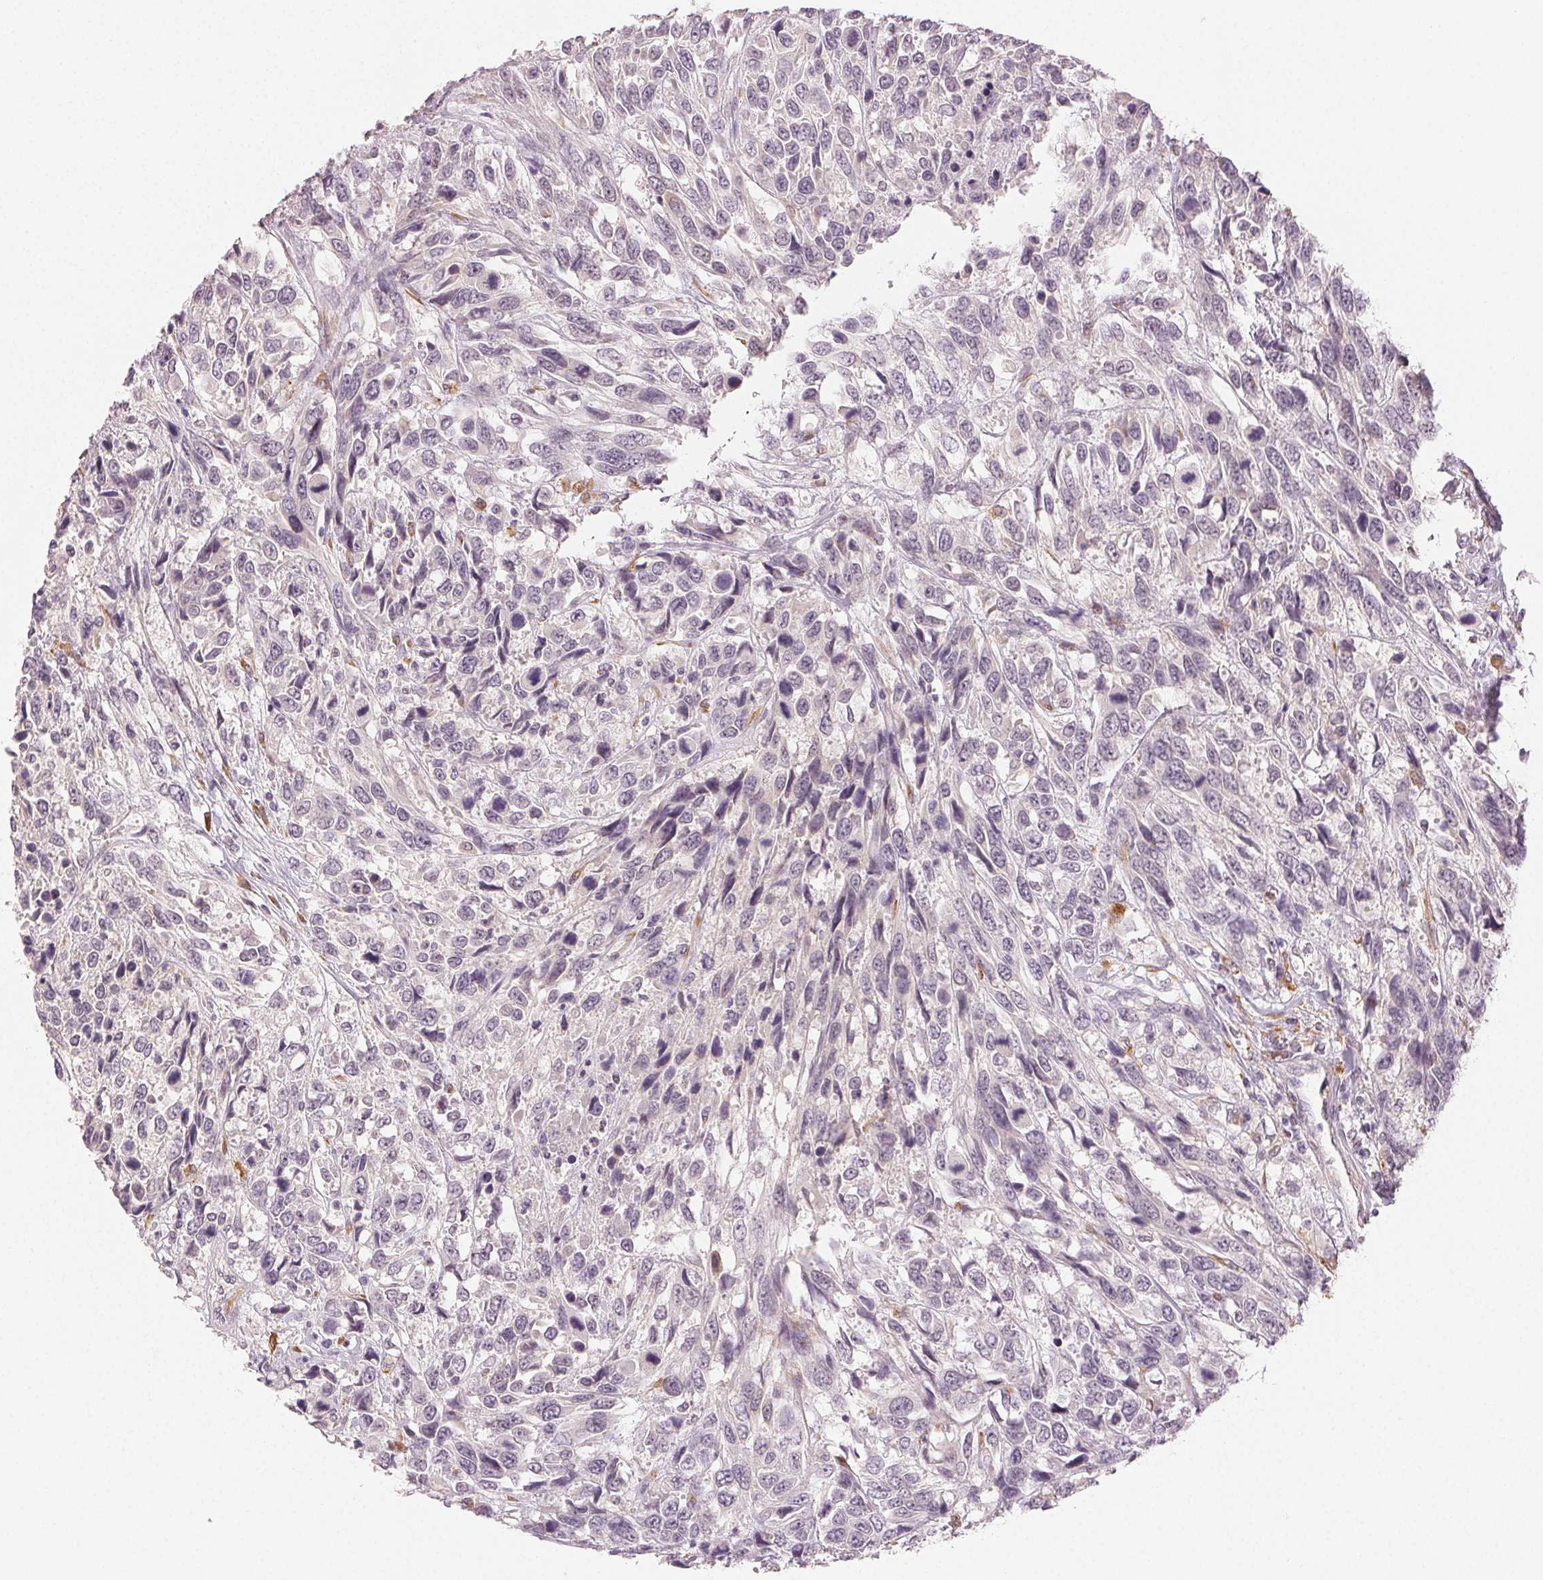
{"staining": {"intensity": "negative", "quantity": "none", "location": "none"}, "tissue": "urothelial cancer", "cell_type": "Tumor cells", "image_type": "cancer", "snomed": [{"axis": "morphology", "description": "Urothelial carcinoma, High grade"}, {"axis": "topography", "description": "Urinary bladder"}], "caption": "Human urothelial carcinoma (high-grade) stained for a protein using immunohistochemistry reveals no staining in tumor cells.", "gene": "MAP1LC3A", "patient": {"sex": "female", "age": 70}}